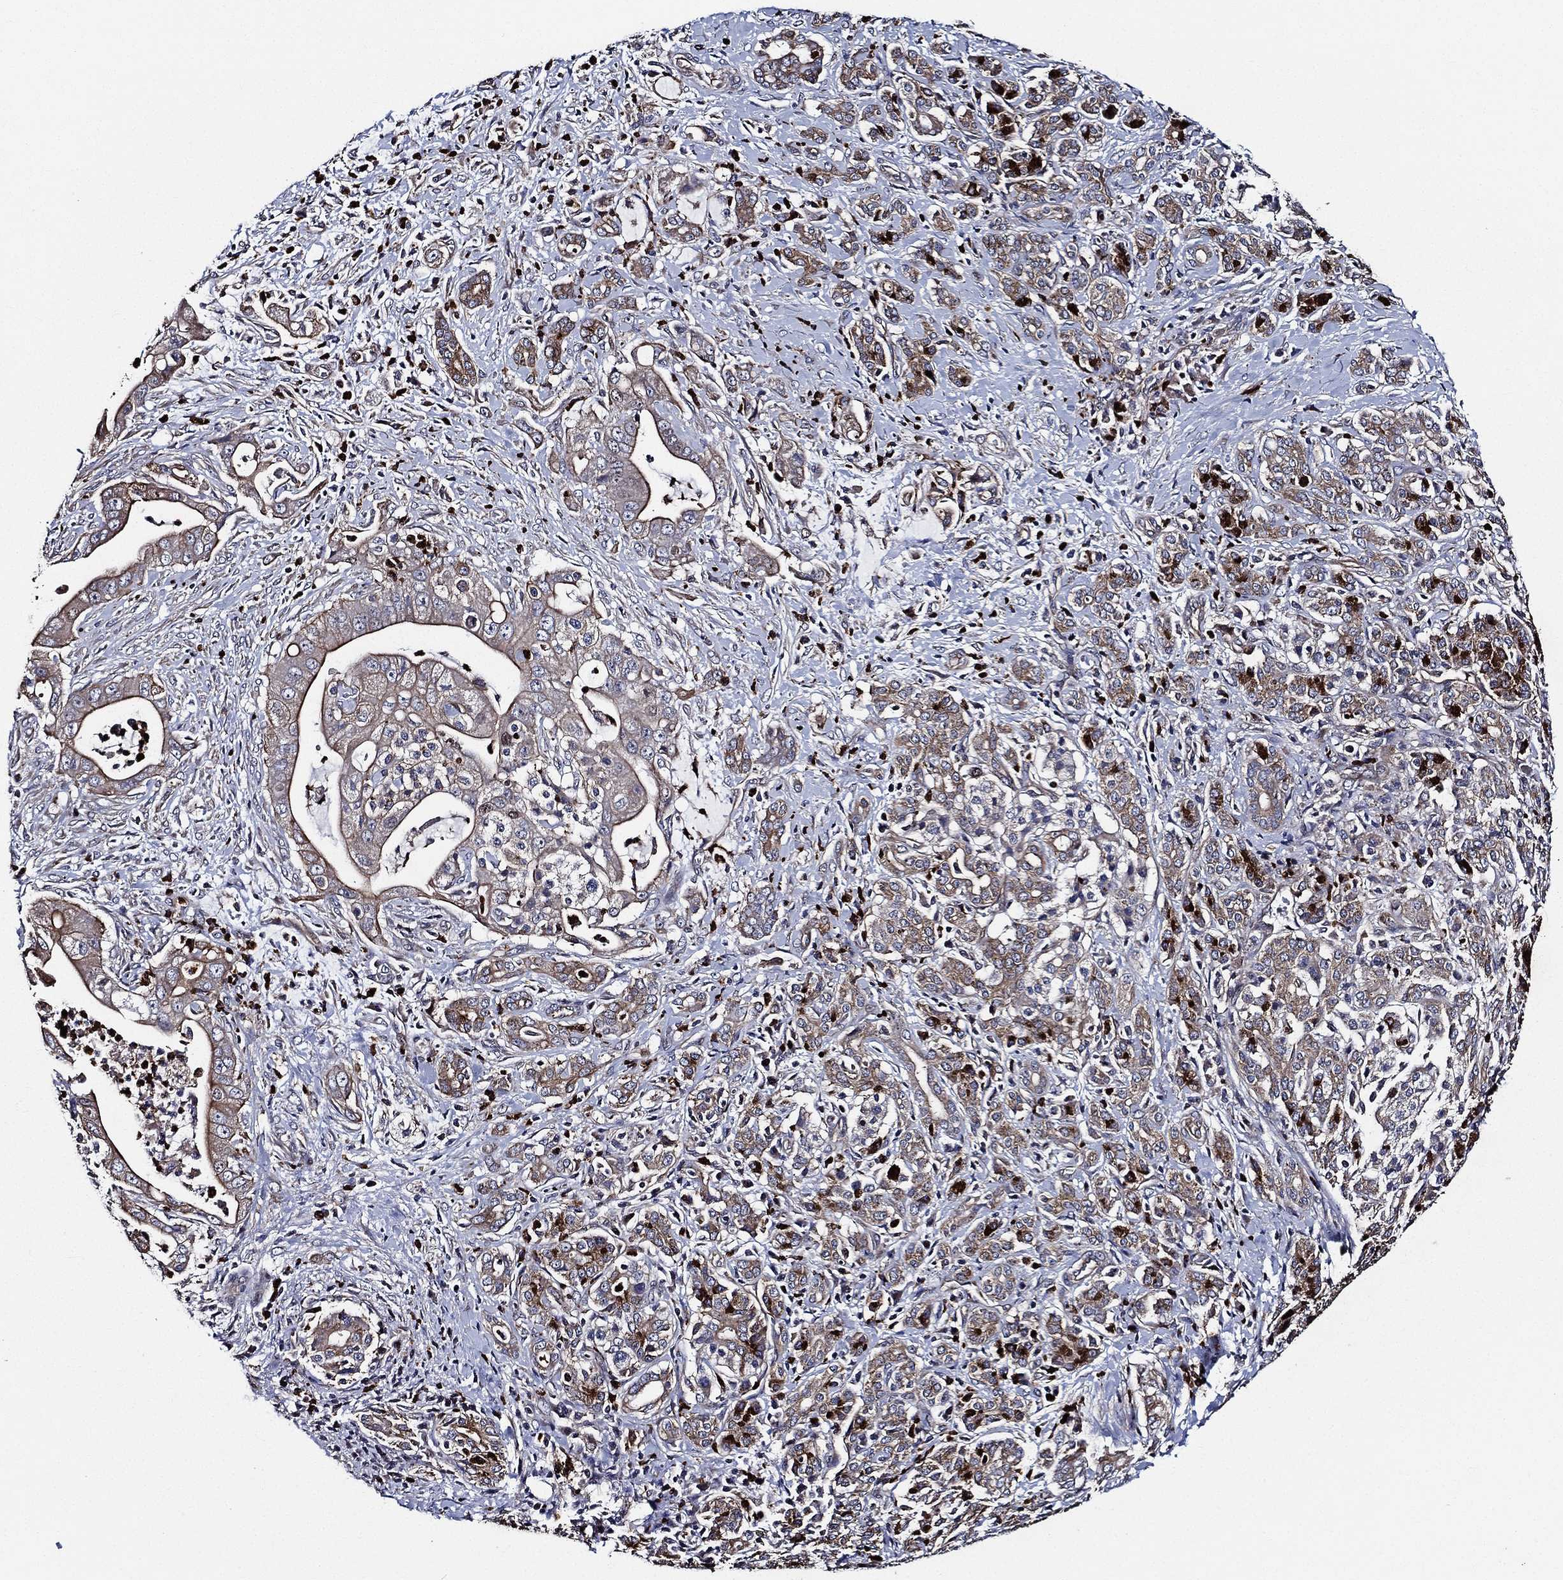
{"staining": {"intensity": "moderate", "quantity": "<25%", "location": "cytoplasmic/membranous"}, "tissue": "pancreatic cancer", "cell_type": "Tumor cells", "image_type": "cancer", "snomed": [{"axis": "morphology", "description": "Normal tissue, NOS"}, {"axis": "morphology", "description": "Inflammation, NOS"}, {"axis": "morphology", "description": "Adenocarcinoma, NOS"}, {"axis": "topography", "description": "Pancreas"}], "caption": "Pancreatic cancer stained with DAB immunohistochemistry demonstrates low levels of moderate cytoplasmic/membranous expression in about <25% of tumor cells. Ihc stains the protein in brown and the nuclei are stained blue.", "gene": "KIF20B", "patient": {"sex": "male", "age": 57}}